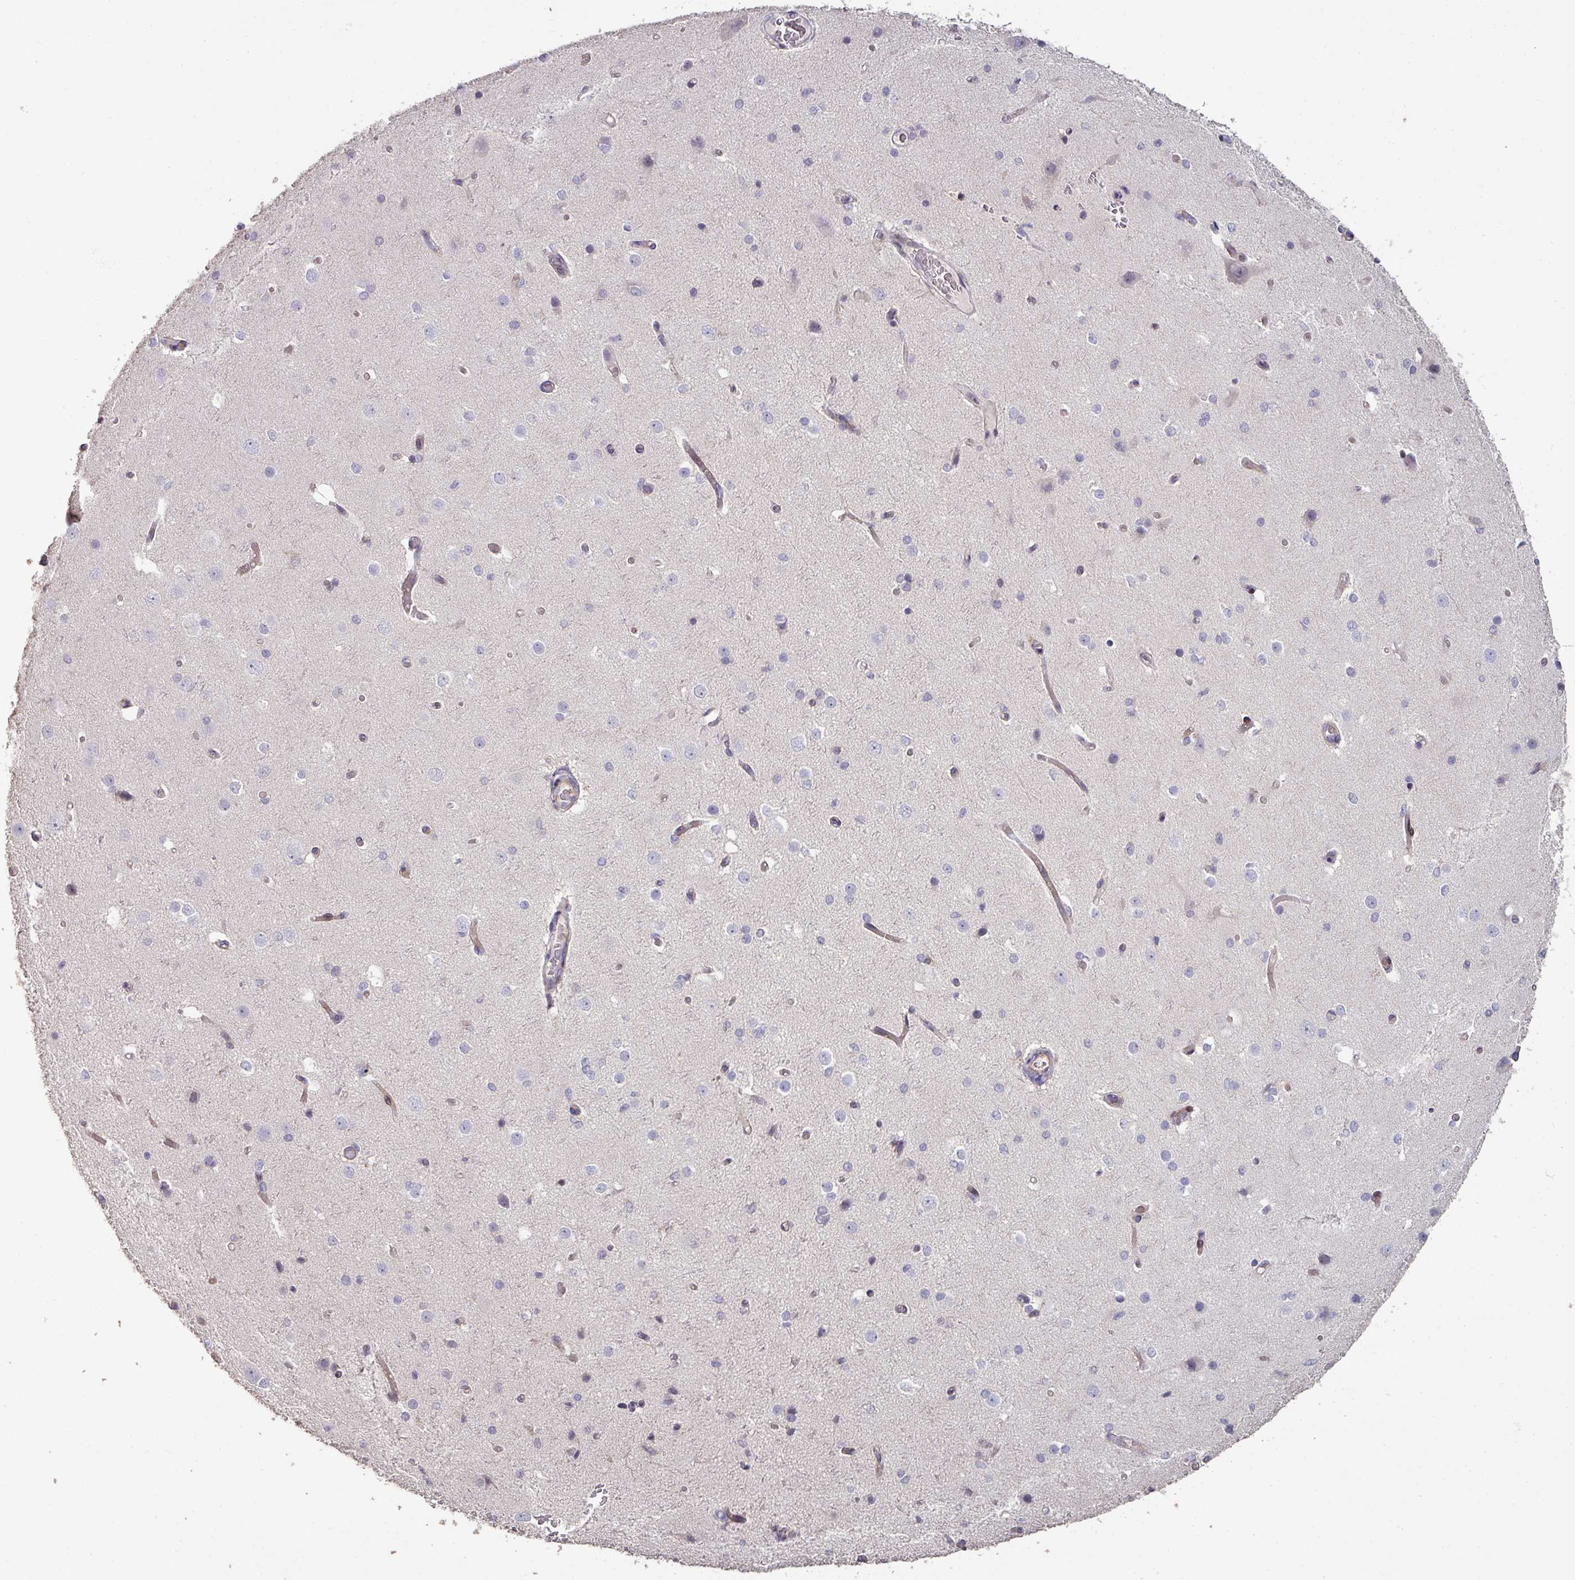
{"staining": {"intensity": "weak", "quantity": "<25%", "location": "cytoplasmic/membranous"}, "tissue": "cerebral cortex", "cell_type": "Endothelial cells", "image_type": "normal", "snomed": [{"axis": "morphology", "description": "Normal tissue, NOS"}, {"axis": "morphology", "description": "Inflammation, NOS"}, {"axis": "topography", "description": "Cerebral cortex"}], "caption": "Immunohistochemistry of unremarkable cerebral cortex exhibits no expression in endothelial cells.", "gene": "RPL23A", "patient": {"sex": "male", "age": 6}}